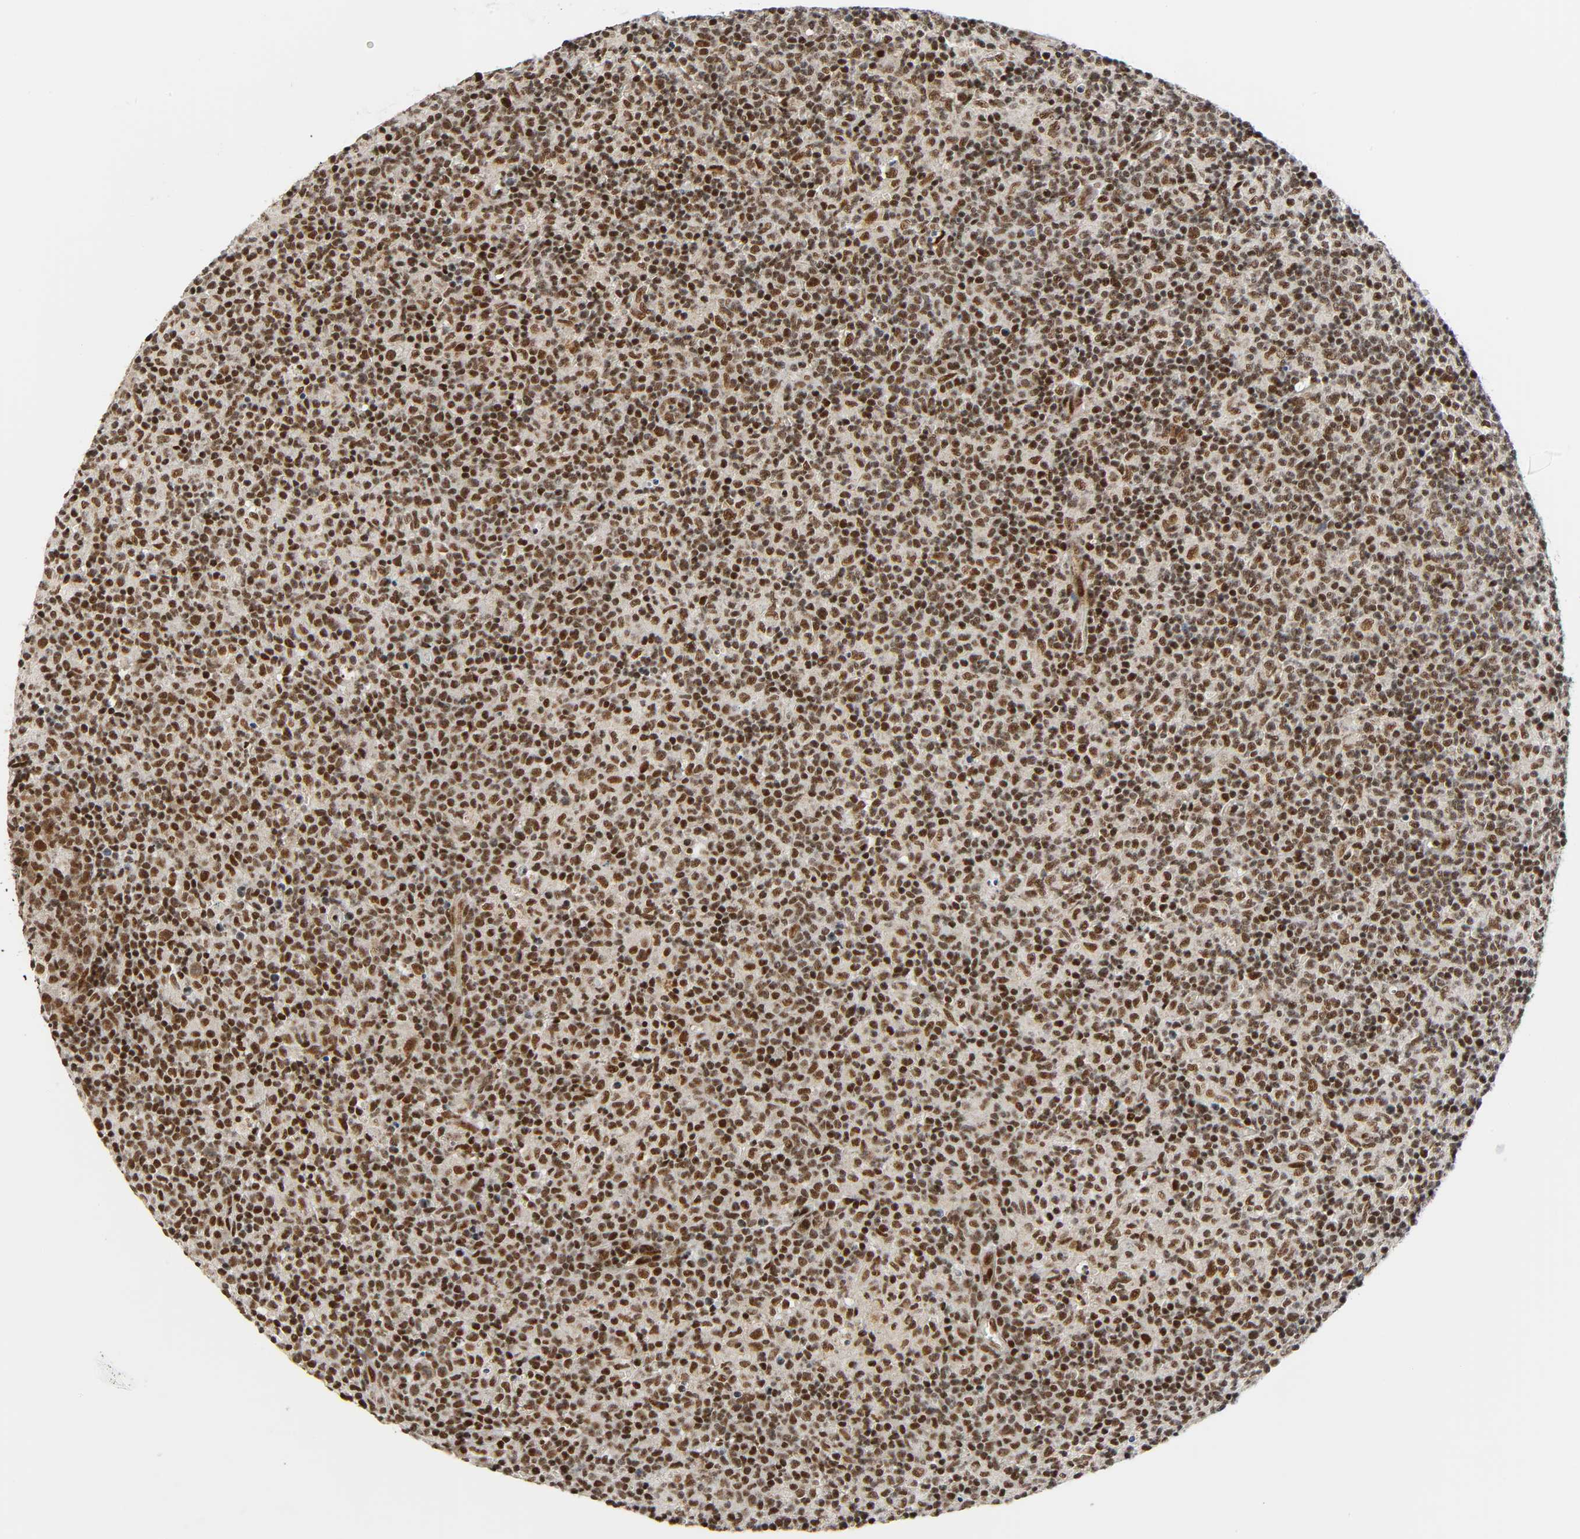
{"staining": {"intensity": "strong", "quantity": ">75%", "location": "nuclear"}, "tissue": "lymph node", "cell_type": "Germinal center cells", "image_type": "normal", "snomed": [{"axis": "morphology", "description": "Normal tissue, NOS"}, {"axis": "morphology", "description": "Inflammation, NOS"}, {"axis": "topography", "description": "Lymph node"}], "caption": "IHC micrograph of normal lymph node: human lymph node stained using immunohistochemistry (IHC) demonstrates high levels of strong protein expression localized specifically in the nuclear of germinal center cells, appearing as a nuclear brown color.", "gene": "CDK9", "patient": {"sex": "male", "age": 55}}